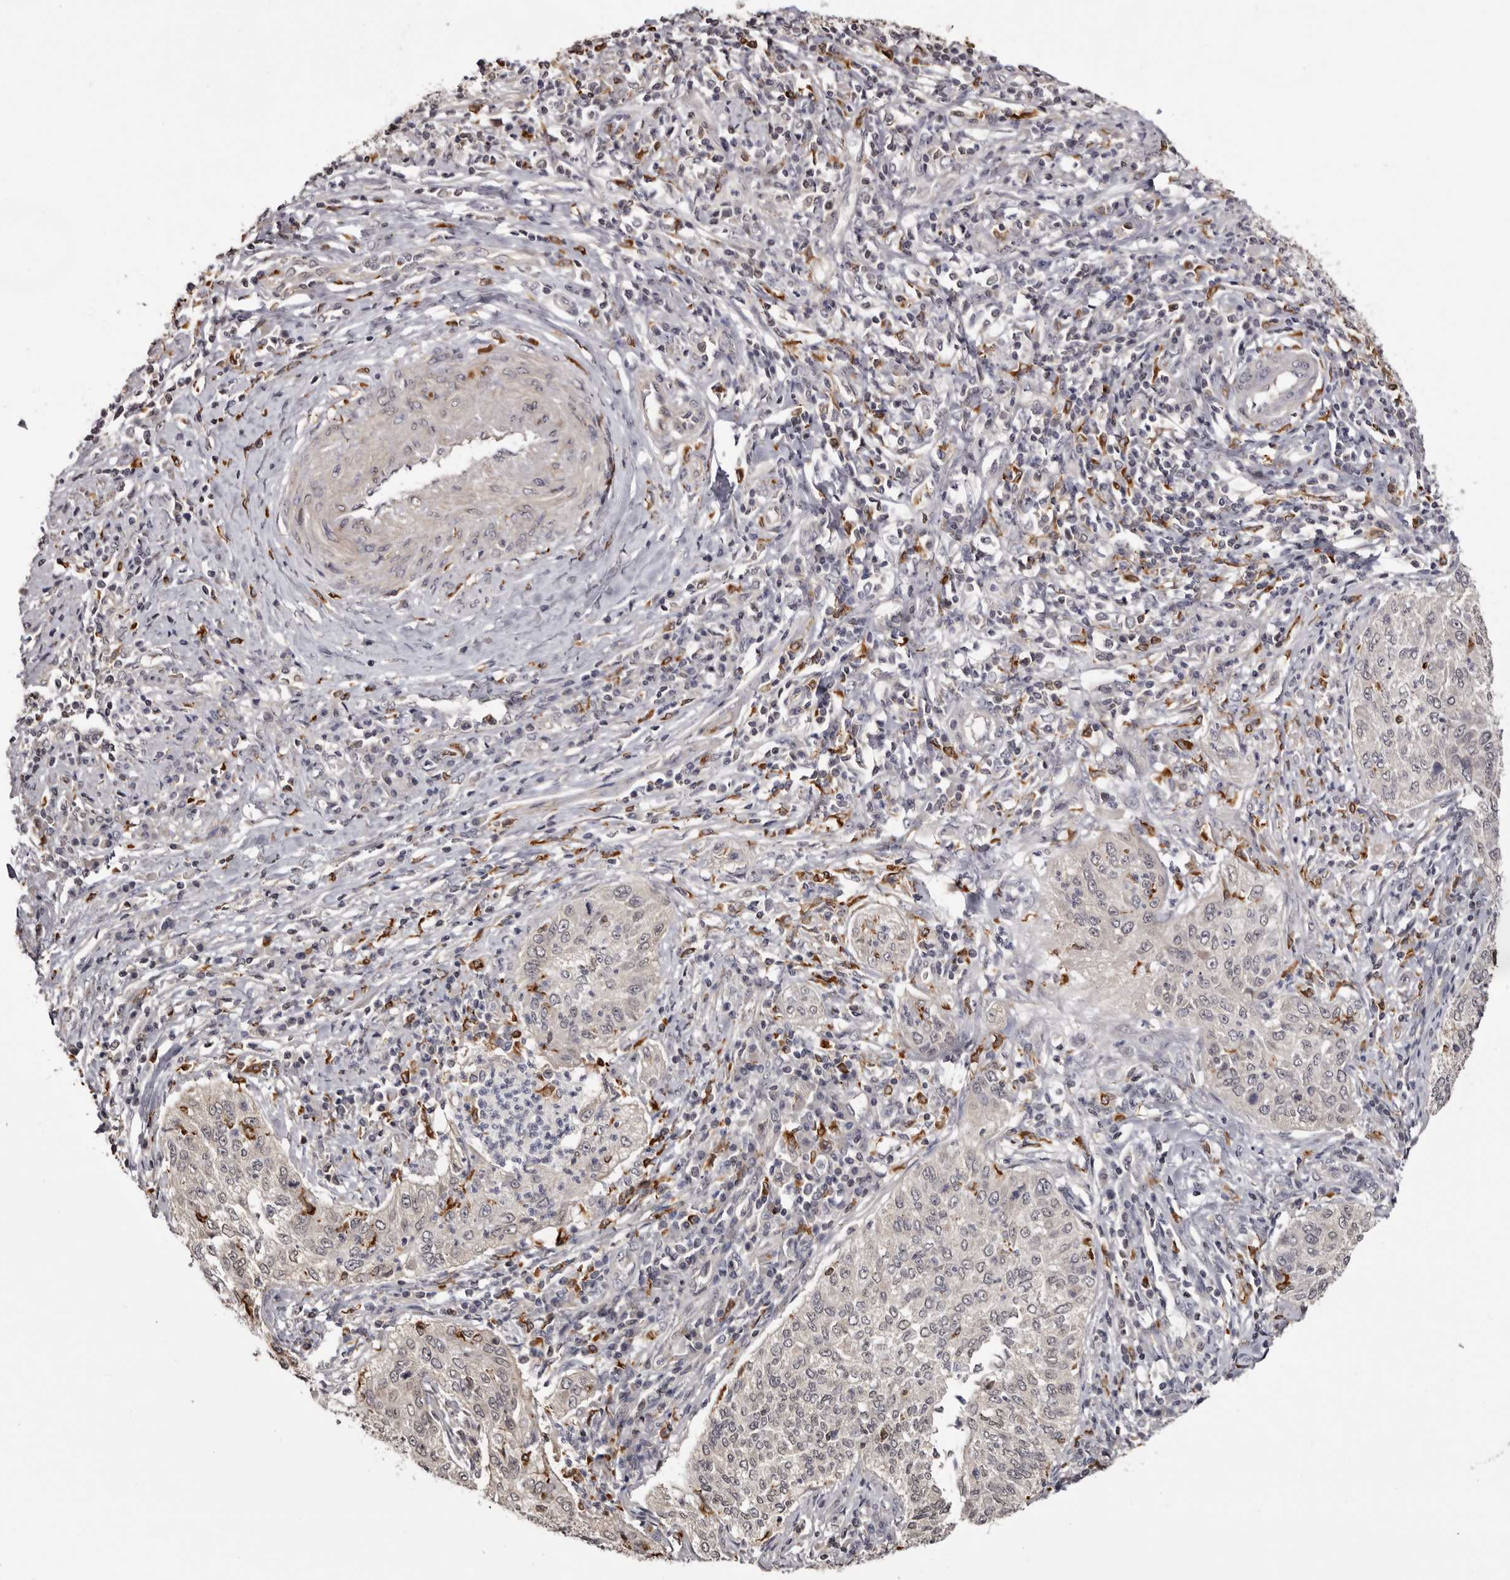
{"staining": {"intensity": "negative", "quantity": "none", "location": "none"}, "tissue": "cervical cancer", "cell_type": "Tumor cells", "image_type": "cancer", "snomed": [{"axis": "morphology", "description": "Squamous cell carcinoma, NOS"}, {"axis": "topography", "description": "Cervix"}], "caption": "Histopathology image shows no protein positivity in tumor cells of cervical cancer (squamous cell carcinoma) tissue.", "gene": "TNNI1", "patient": {"sex": "female", "age": 30}}